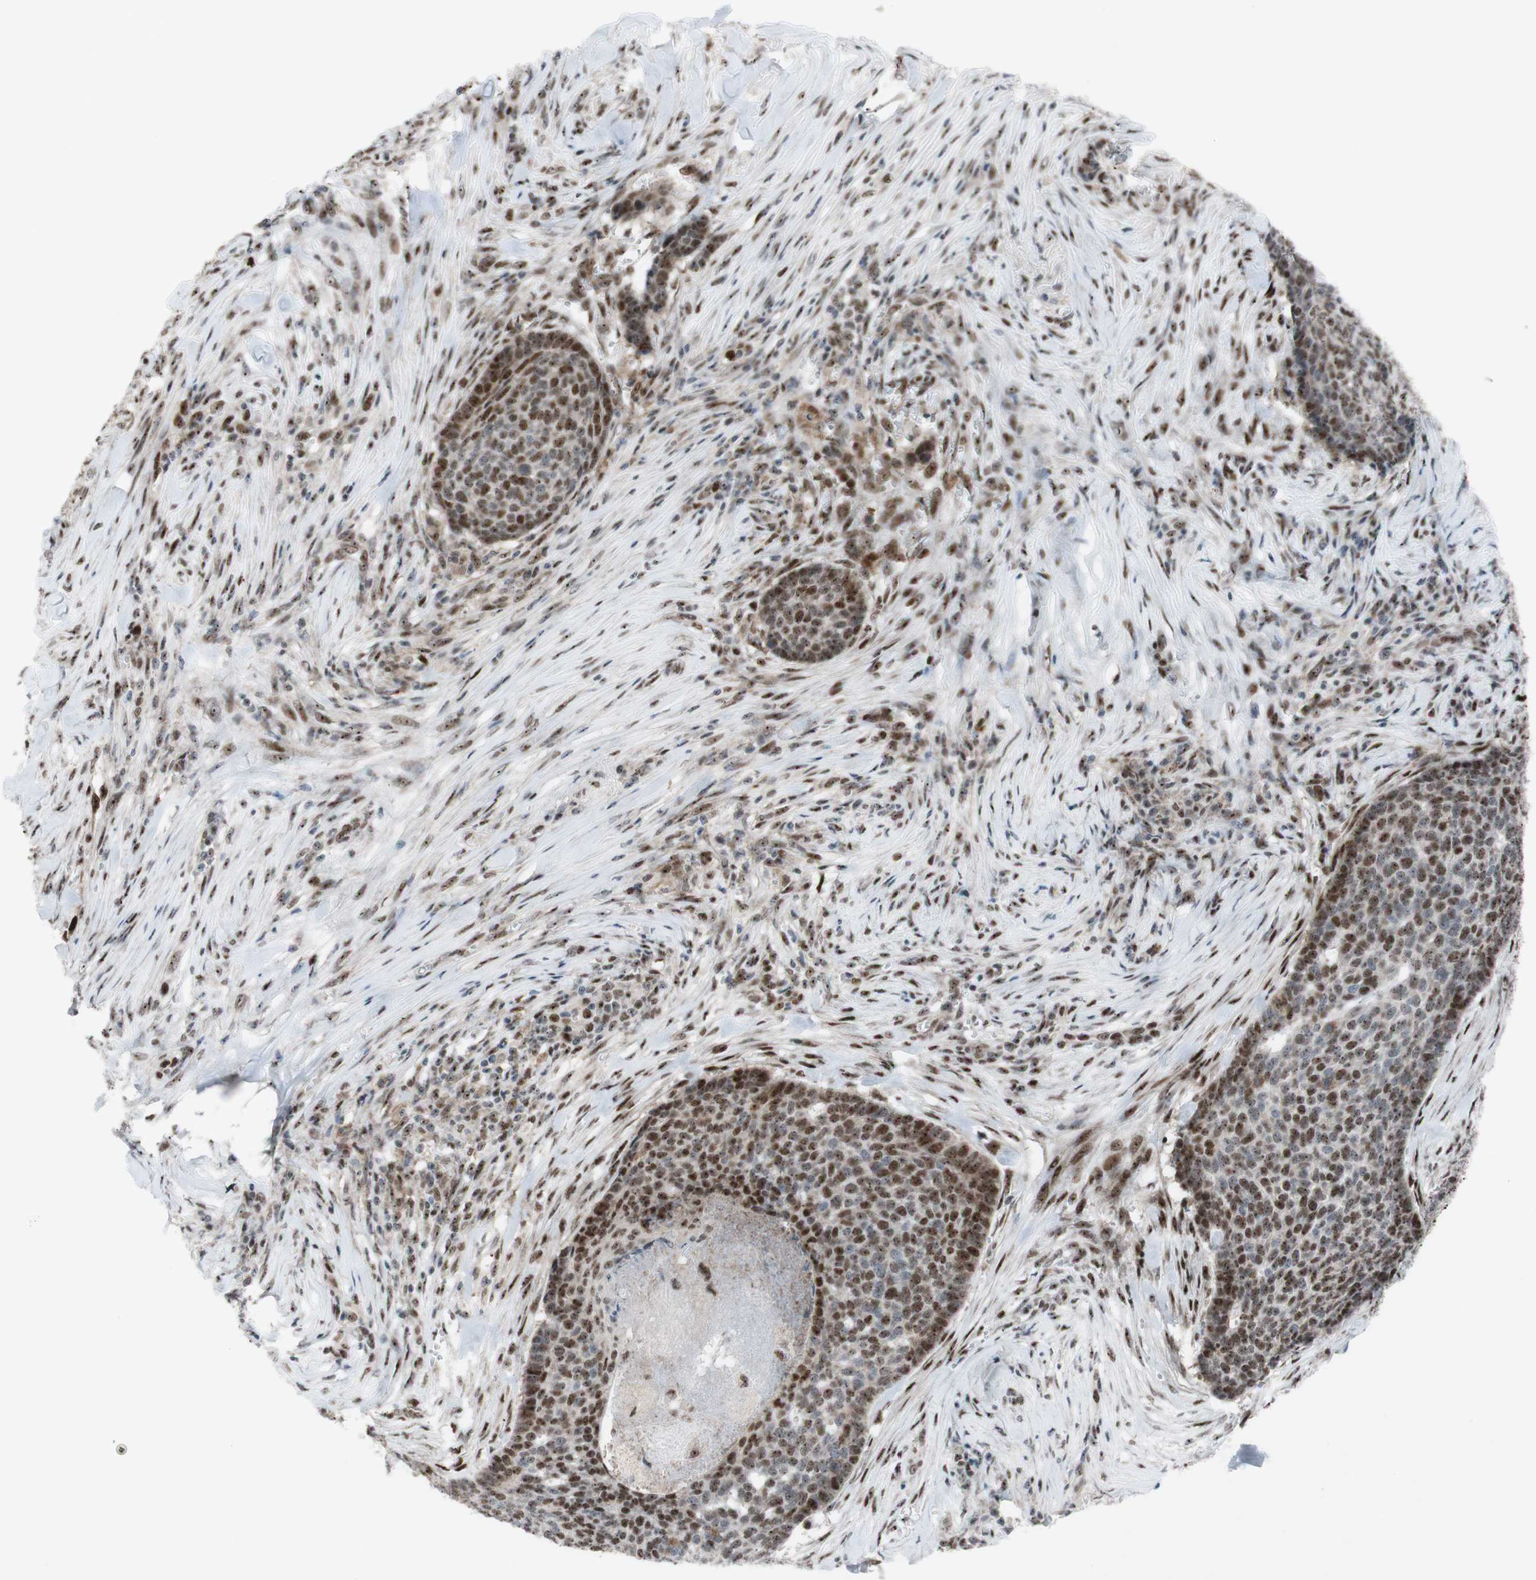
{"staining": {"intensity": "moderate", "quantity": ">75%", "location": "nuclear"}, "tissue": "skin cancer", "cell_type": "Tumor cells", "image_type": "cancer", "snomed": [{"axis": "morphology", "description": "Basal cell carcinoma"}, {"axis": "topography", "description": "Skin"}], "caption": "This image displays immunohistochemistry staining of skin cancer (basal cell carcinoma), with medium moderate nuclear positivity in approximately >75% of tumor cells.", "gene": "POLR1A", "patient": {"sex": "male", "age": 84}}